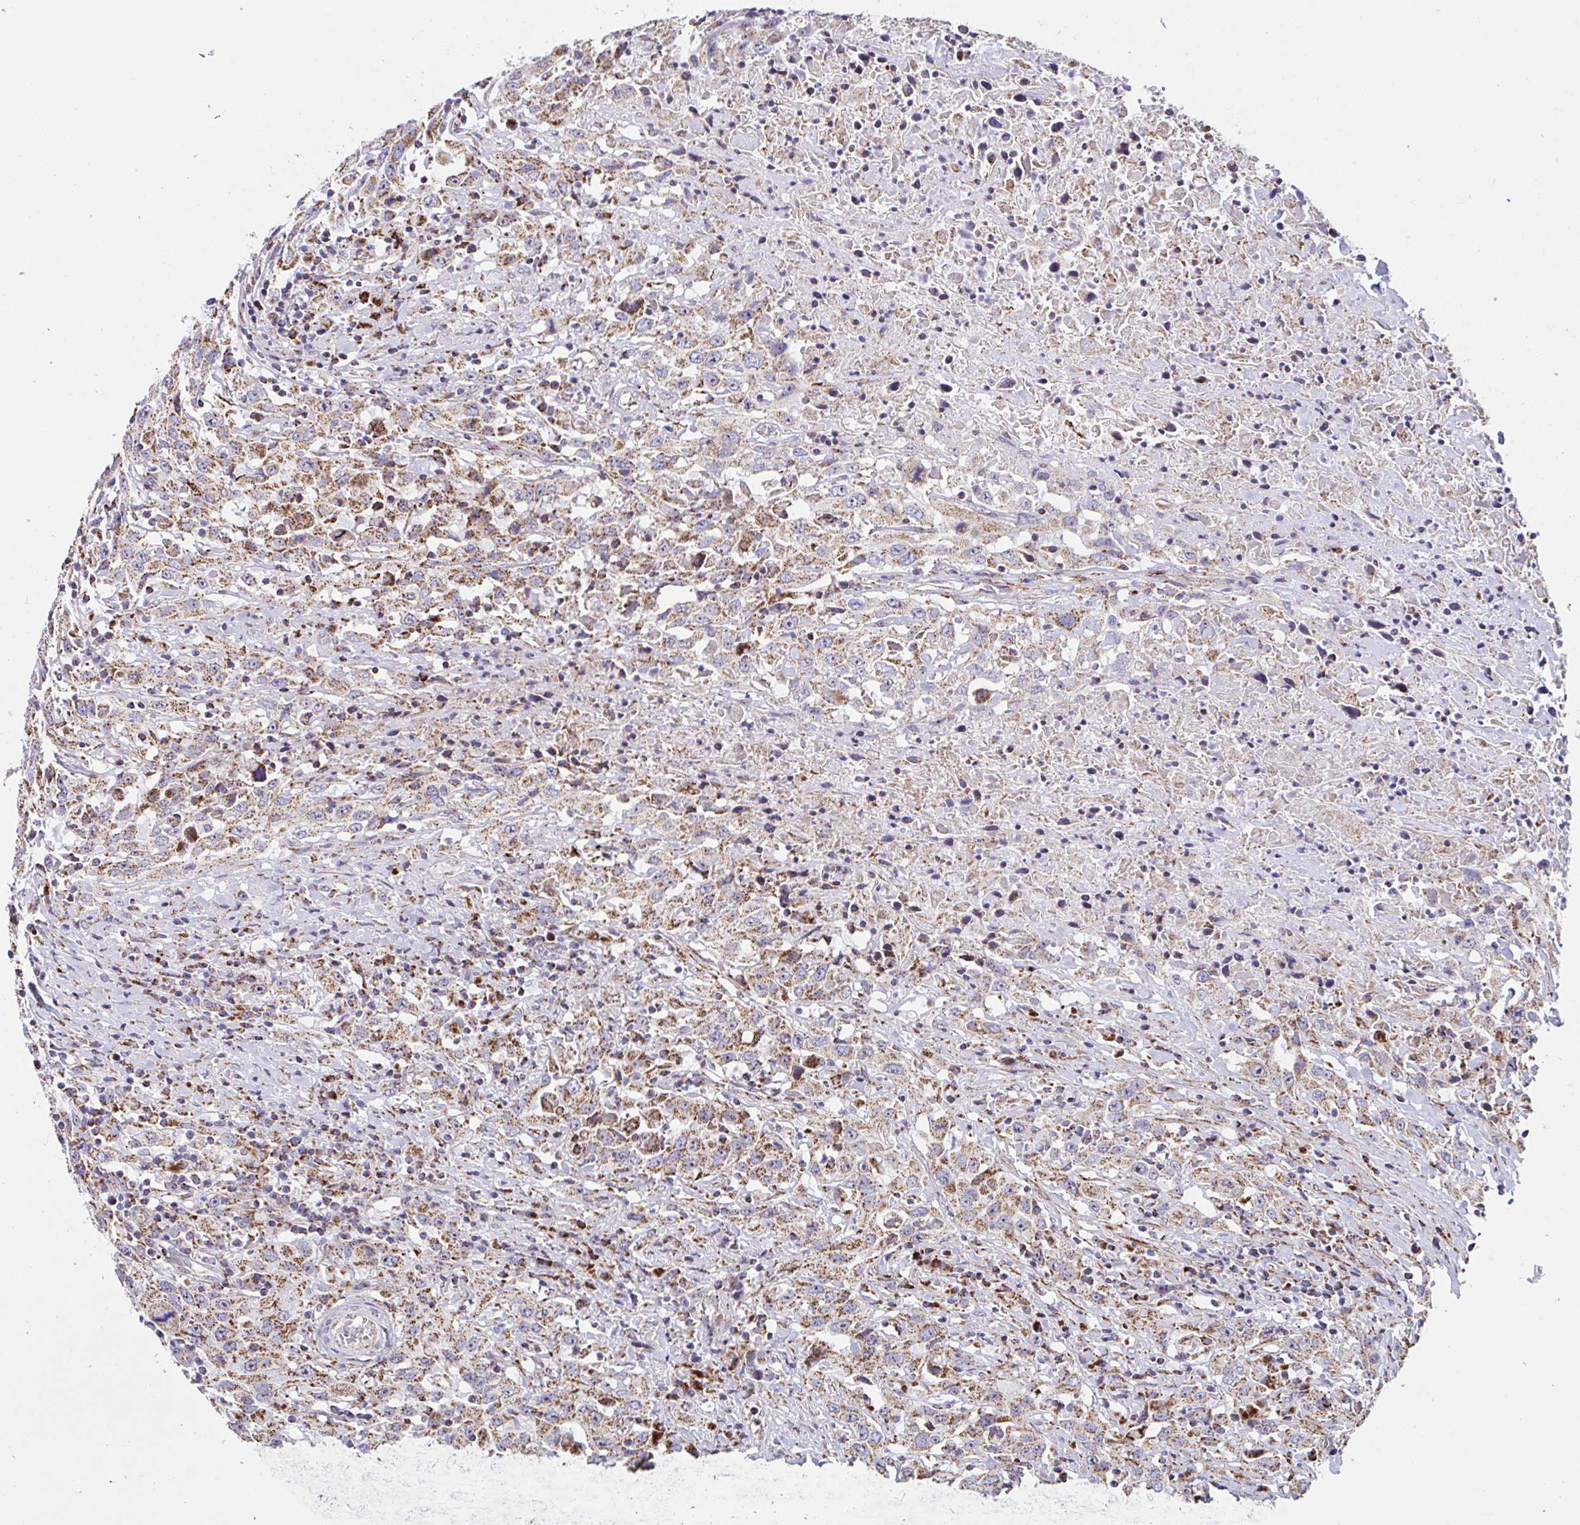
{"staining": {"intensity": "moderate", "quantity": ">75%", "location": "cytoplasmic/membranous"}, "tissue": "urothelial cancer", "cell_type": "Tumor cells", "image_type": "cancer", "snomed": [{"axis": "morphology", "description": "Urothelial carcinoma, High grade"}, {"axis": "topography", "description": "Urinary bladder"}], "caption": "High-grade urothelial carcinoma stained with a brown dye demonstrates moderate cytoplasmic/membranous positive staining in approximately >75% of tumor cells.", "gene": "ATP5MJ", "patient": {"sex": "male", "age": 61}}